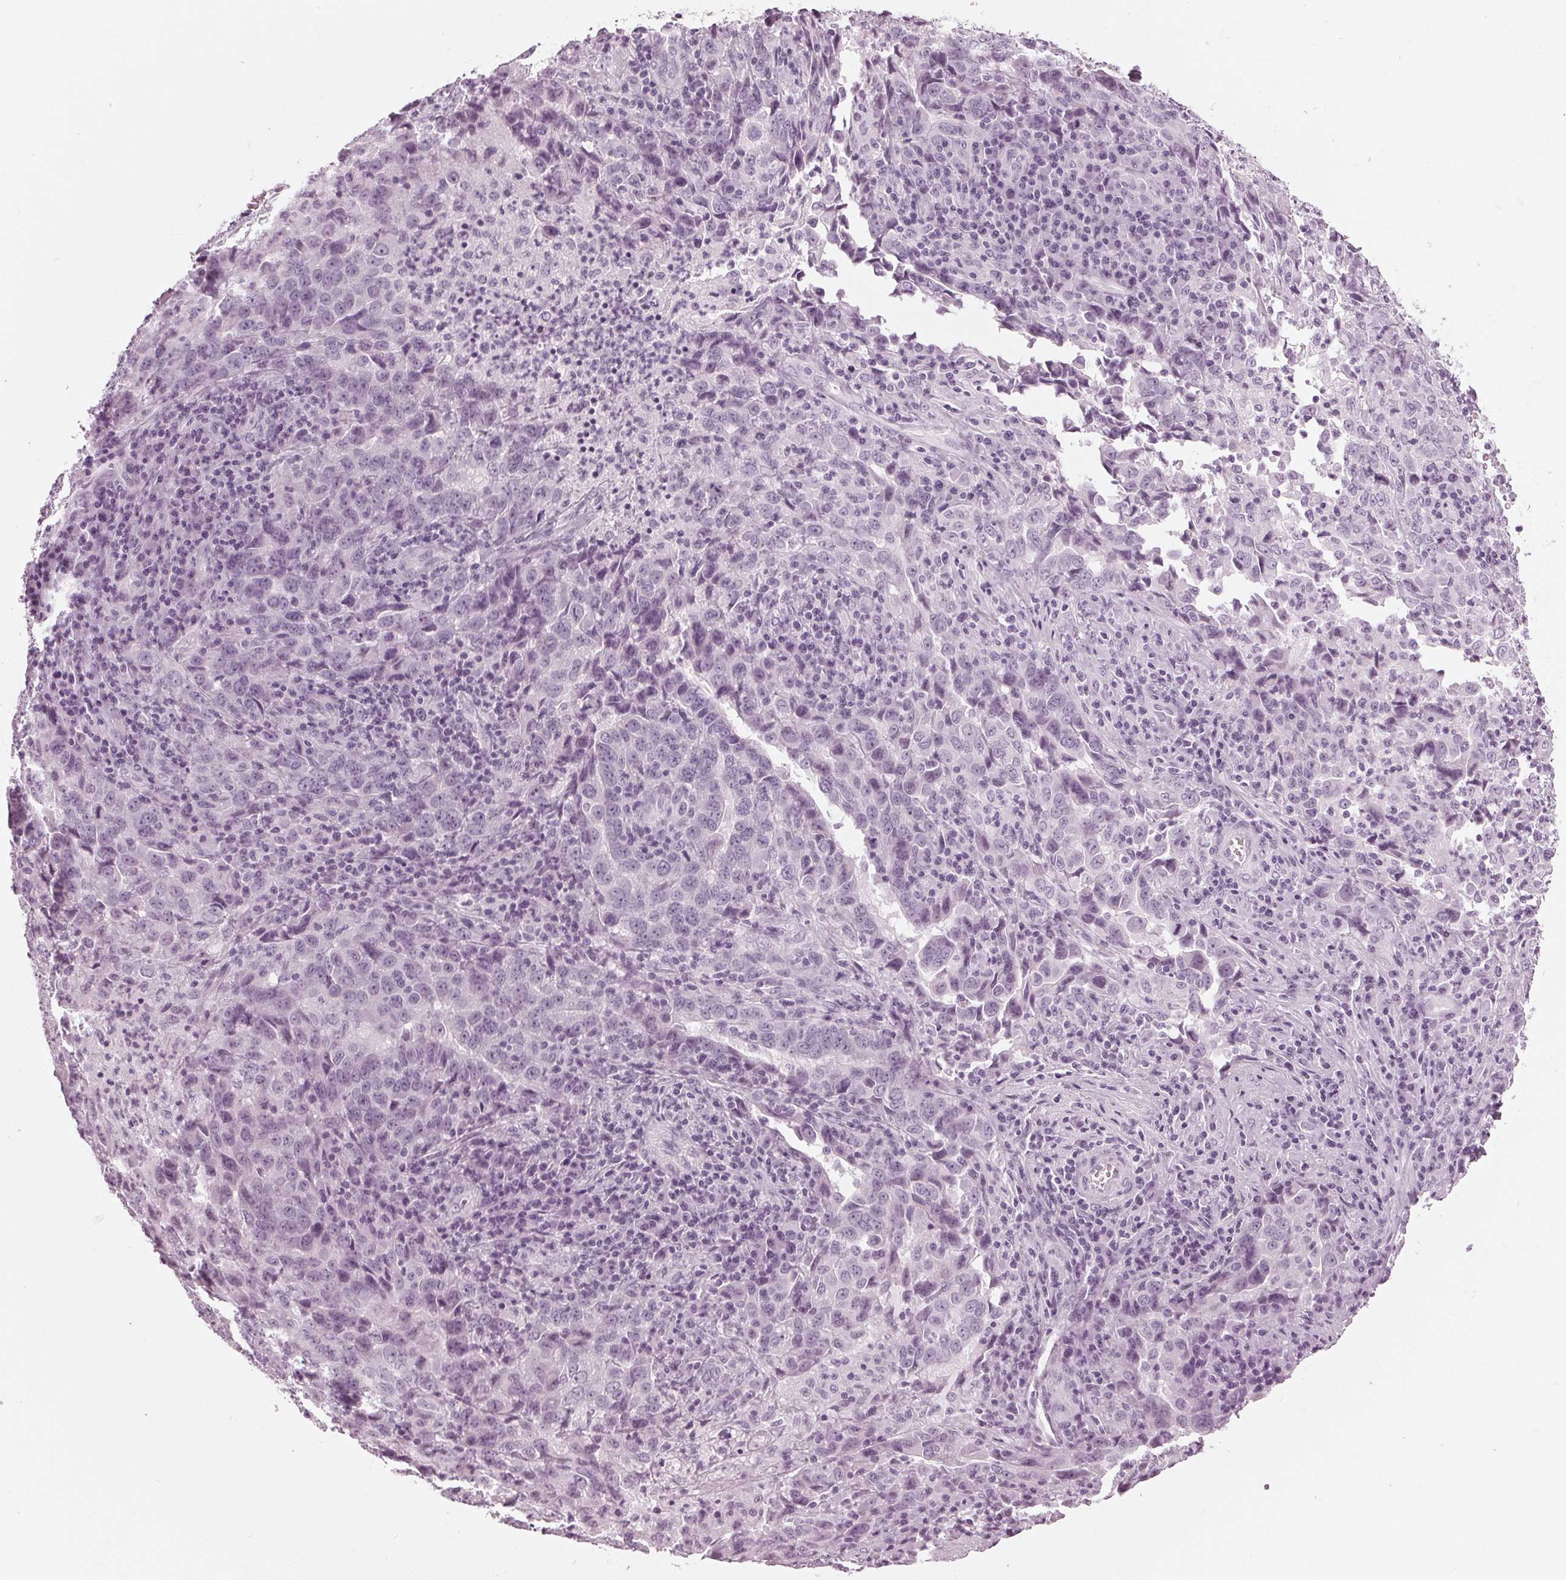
{"staining": {"intensity": "negative", "quantity": "none", "location": "none"}, "tissue": "lung cancer", "cell_type": "Tumor cells", "image_type": "cancer", "snomed": [{"axis": "morphology", "description": "Adenocarcinoma, NOS"}, {"axis": "topography", "description": "Lung"}], "caption": "Tumor cells are negative for brown protein staining in lung adenocarcinoma.", "gene": "KRT28", "patient": {"sex": "male", "age": 67}}